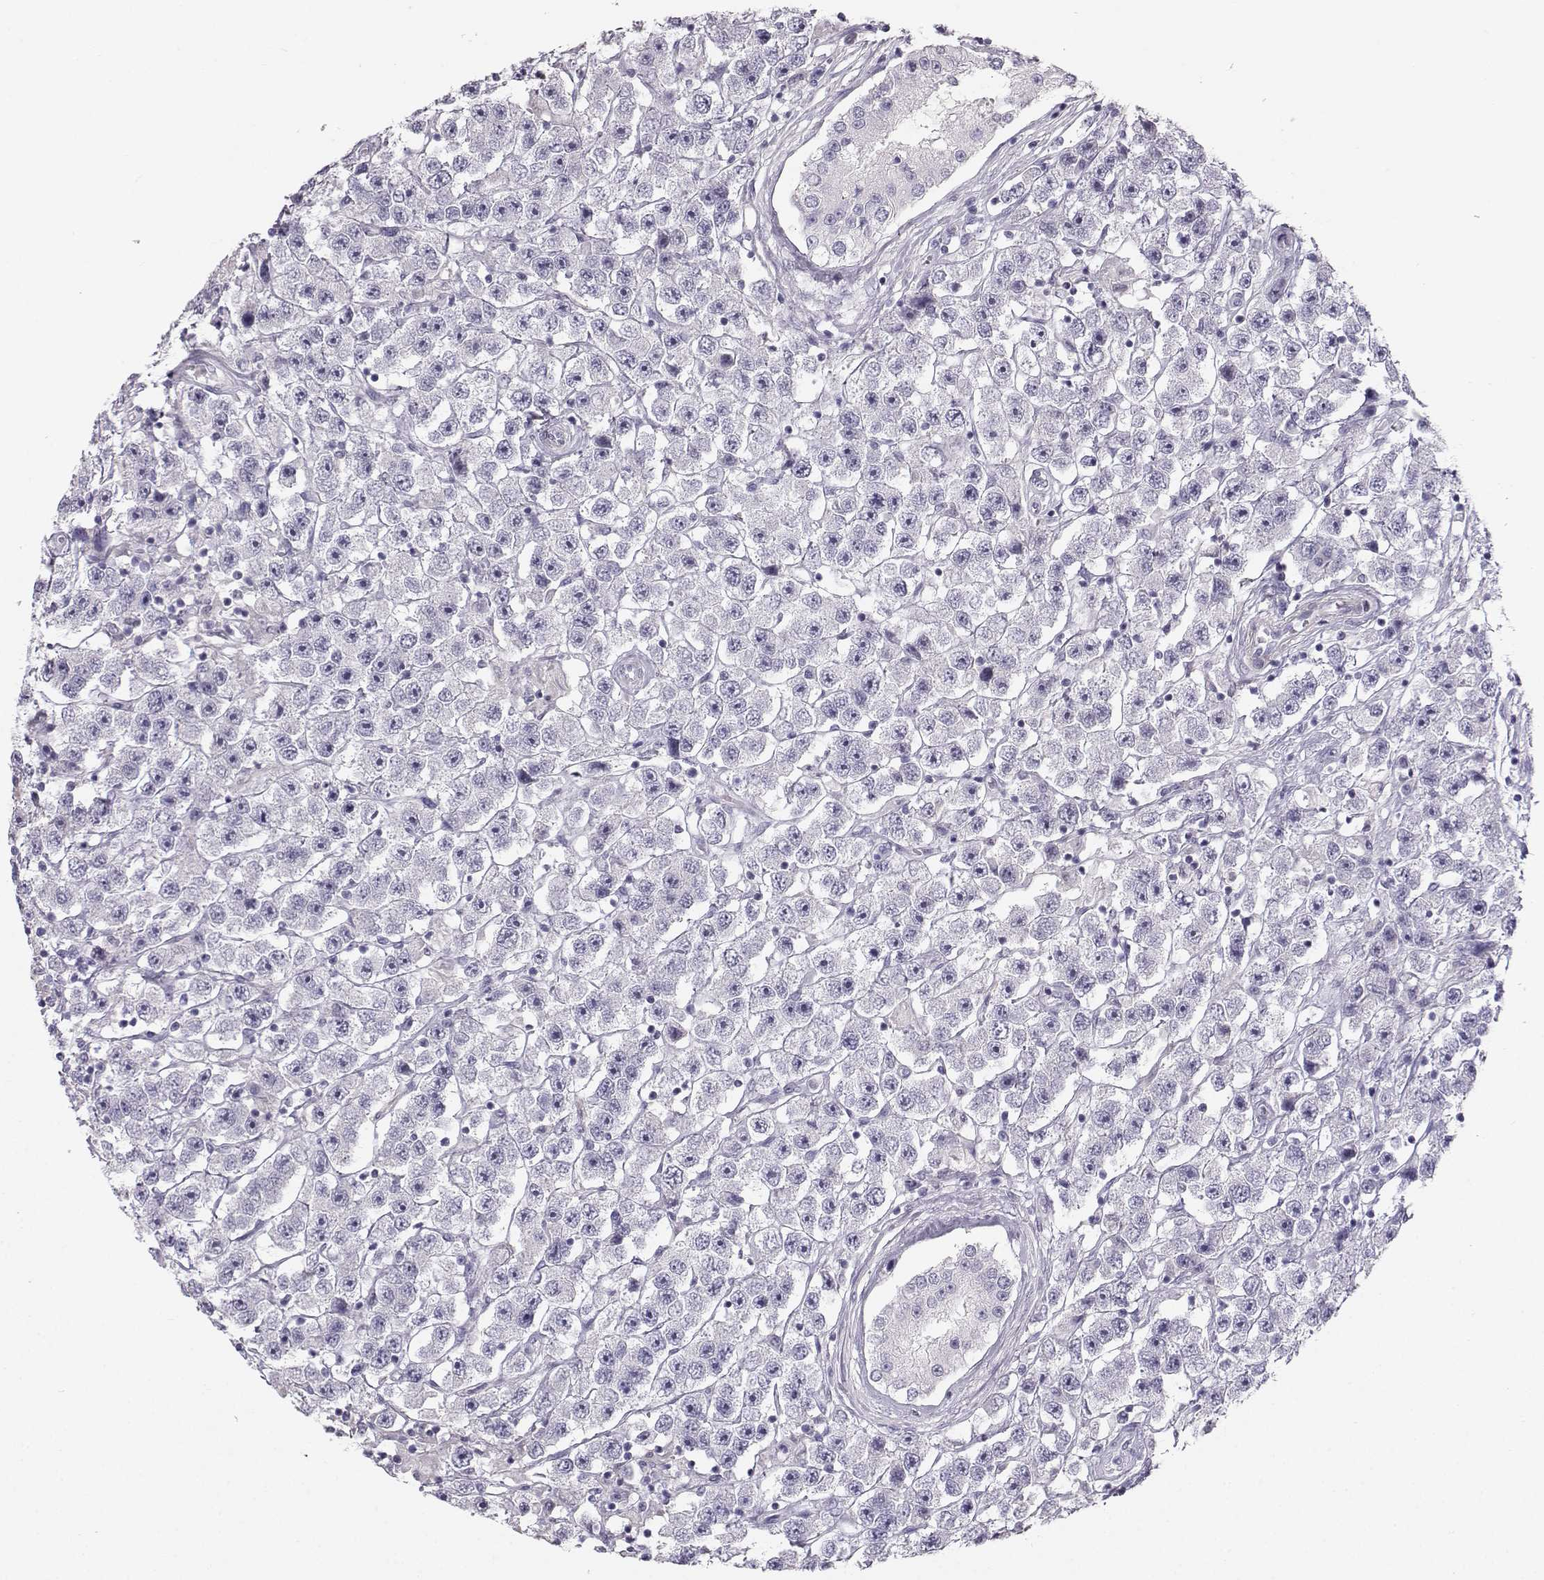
{"staining": {"intensity": "negative", "quantity": "none", "location": "none"}, "tissue": "testis cancer", "cell_type": "Tumor cells", "image_type": "cancer", "snomed": [{"axis": "morphology", "description": "Seminoma, NOS"}, {"axis": "topography", "description": "Testis"}], "caption": "Immunohistochemical staining of testis cancer (seminoma) displays no significant staining in tumor cells. The staining was performed using DAB to visualize the protein expression in brown, while the nuclei were stained in blue with hematoxylin (Magnification: 20x).", "gene": "CASR", "patient": {"sex": "male", "age": 45}}